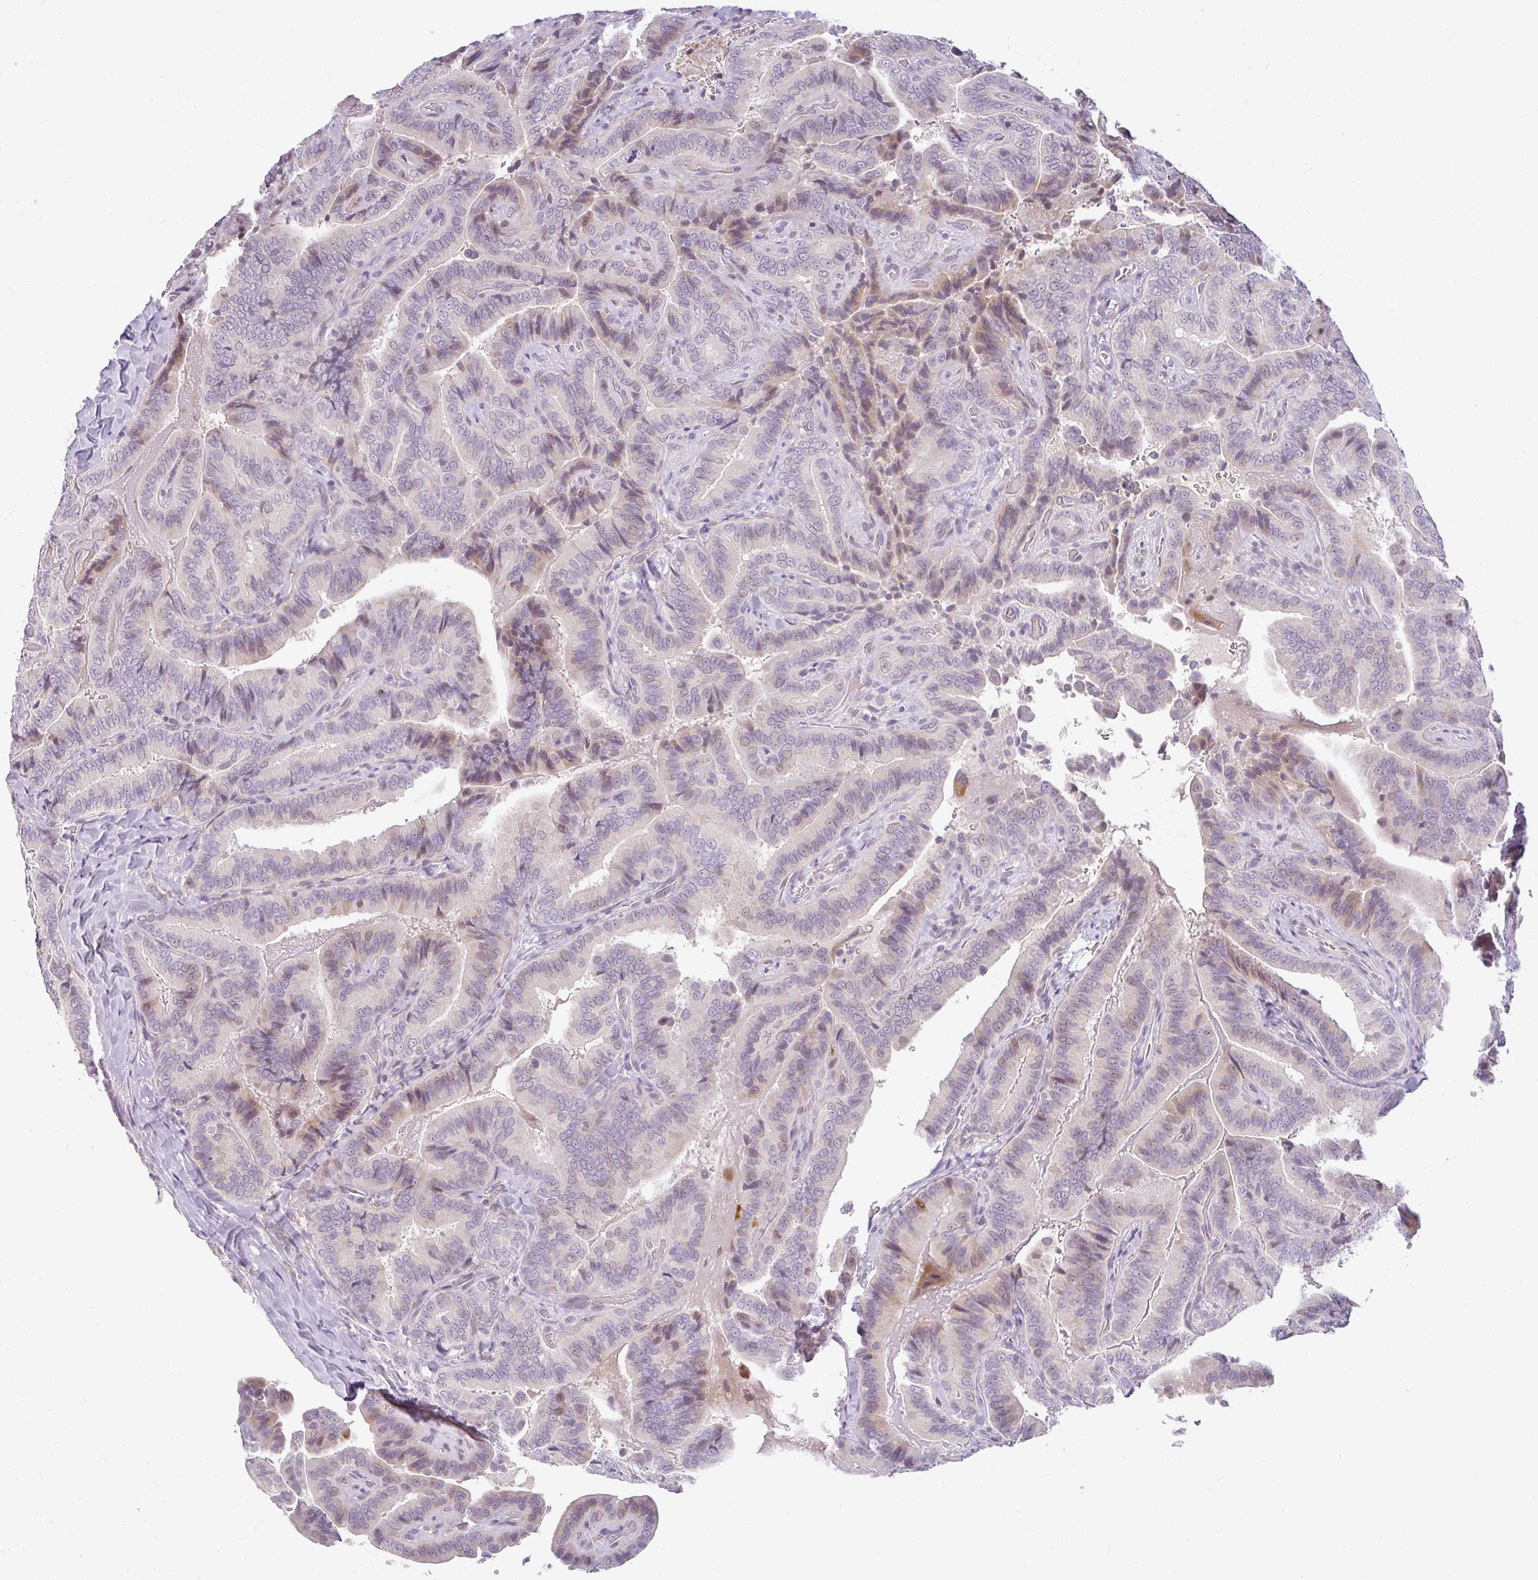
{"staining": {"intensity": "moderate", "quantity": "<25%", "location": "cytoplasmic/membranous"}, "tissue": "thyroid cancer", "cell_type": "Tumor cells", "image_type": "cancer", "snomed": [{"axis": "morphology", "description": "Papillary adenocarcinoma, NOS"}, {"axis": "topography", "description": "Thyroid gland"}], "caption": "Human thyroid cancer (papillary adenocarcinoma) stained with a protein marker shows moderate staining in tumor cells.", "gene": "ZFYVE26", "patient": {"sex": "male", "age": 61}}